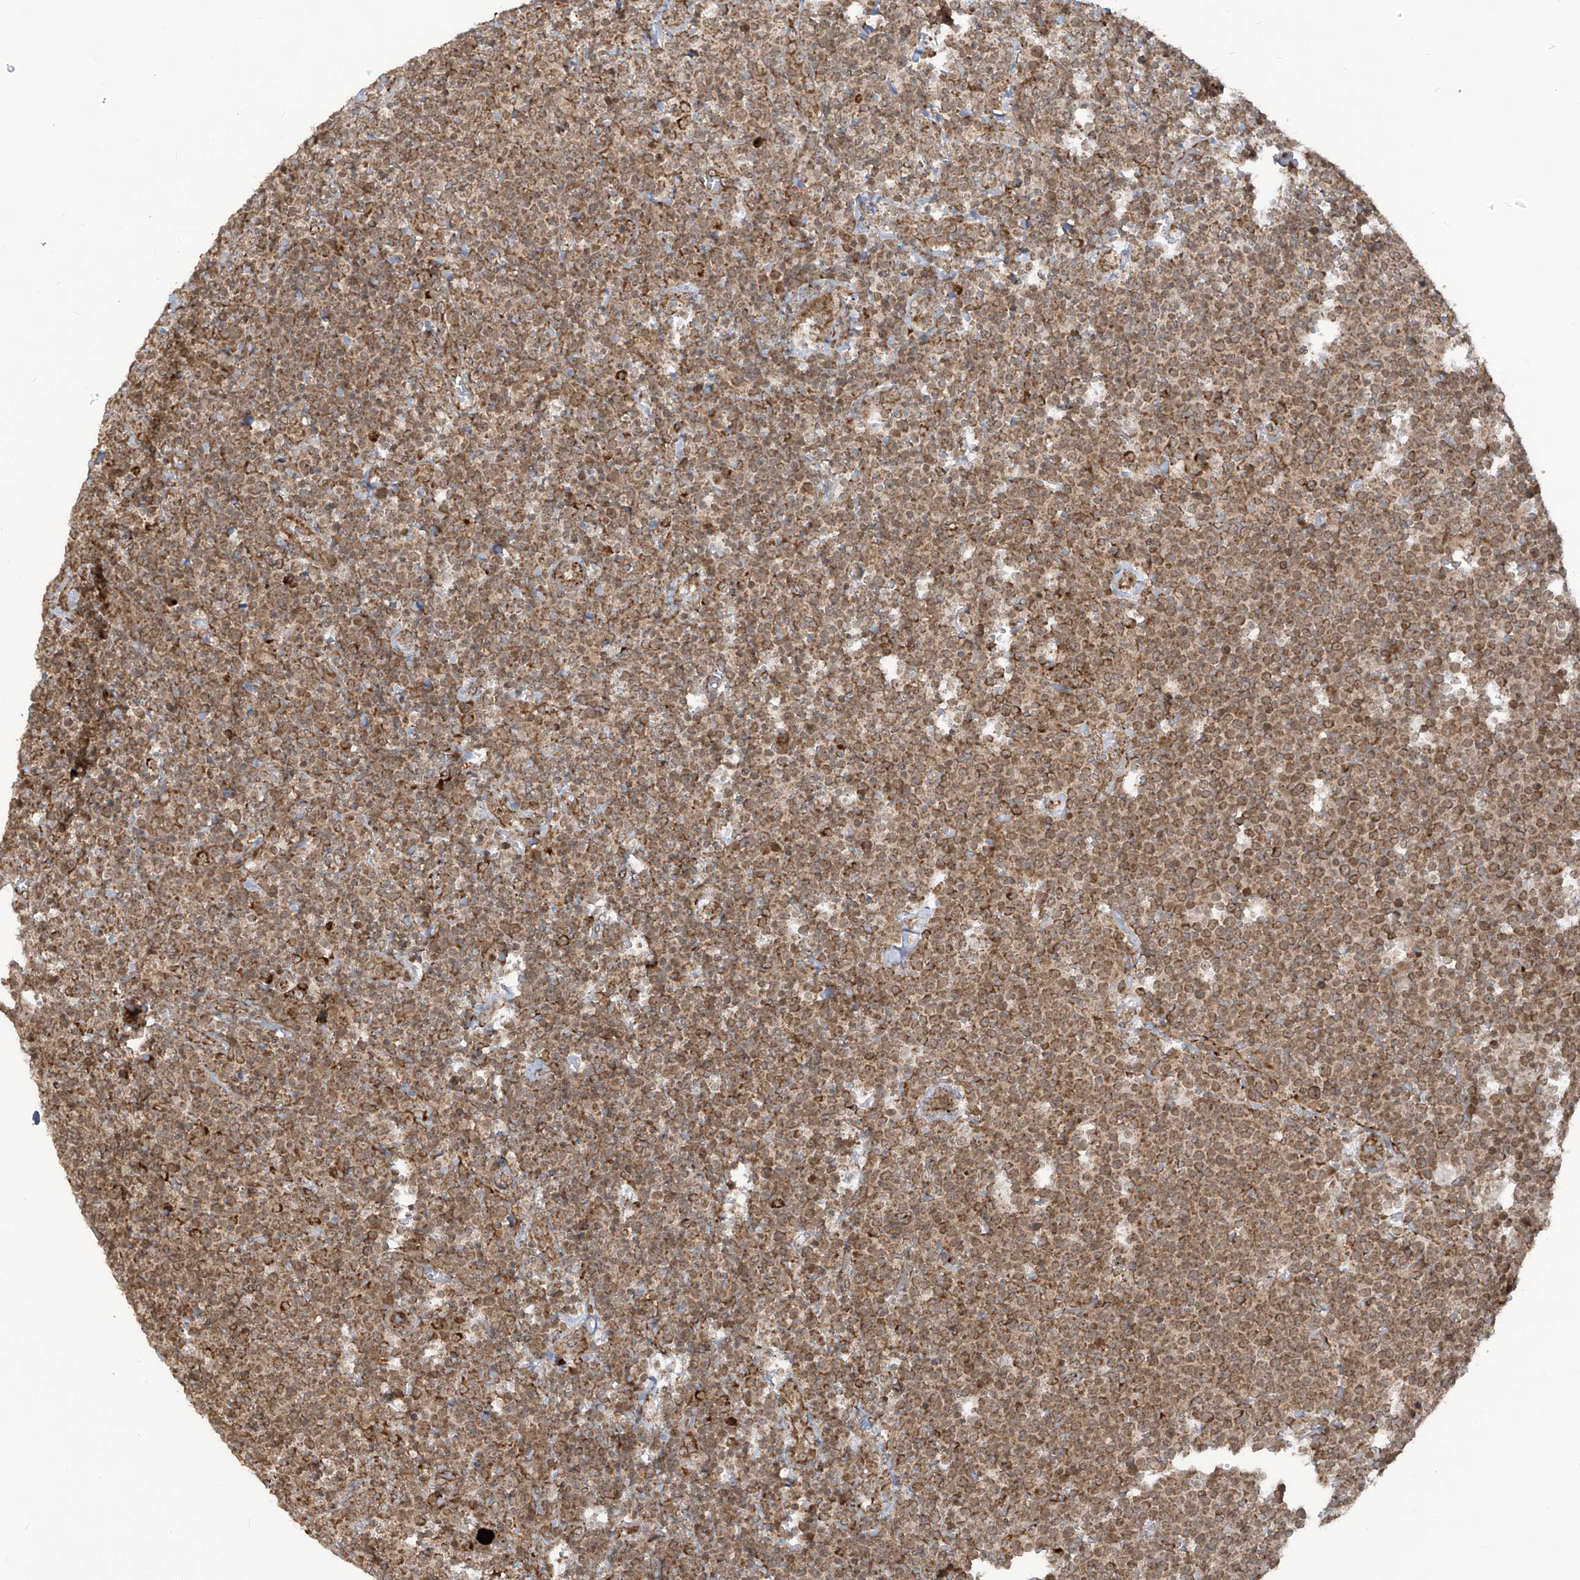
{"staining": {"intensity": "moderate", "quantity": ">75%", "location": "cytoplasmic/membranous"}, "tissue": "lymphoma", "cell_type": "Tumor cells", "image_type": "cancer", "snomed": [{"axis": "morphology", "description": "Malignant lymphoma, non-Hodgkin's type, High grade"}, {"axis": "topography", "description": "Lymph node"}], "caption": "Immunohistochemistry (IHC) (DAB) staining of high-grade malignant lymphoma, non-Hodgkin's type exhibits moderate cytoplasmic/membranous protein expression in approximately >75% of tumor cells.", "gene": "TRIM67", "patient": {"sex": "male", "age": 61}}